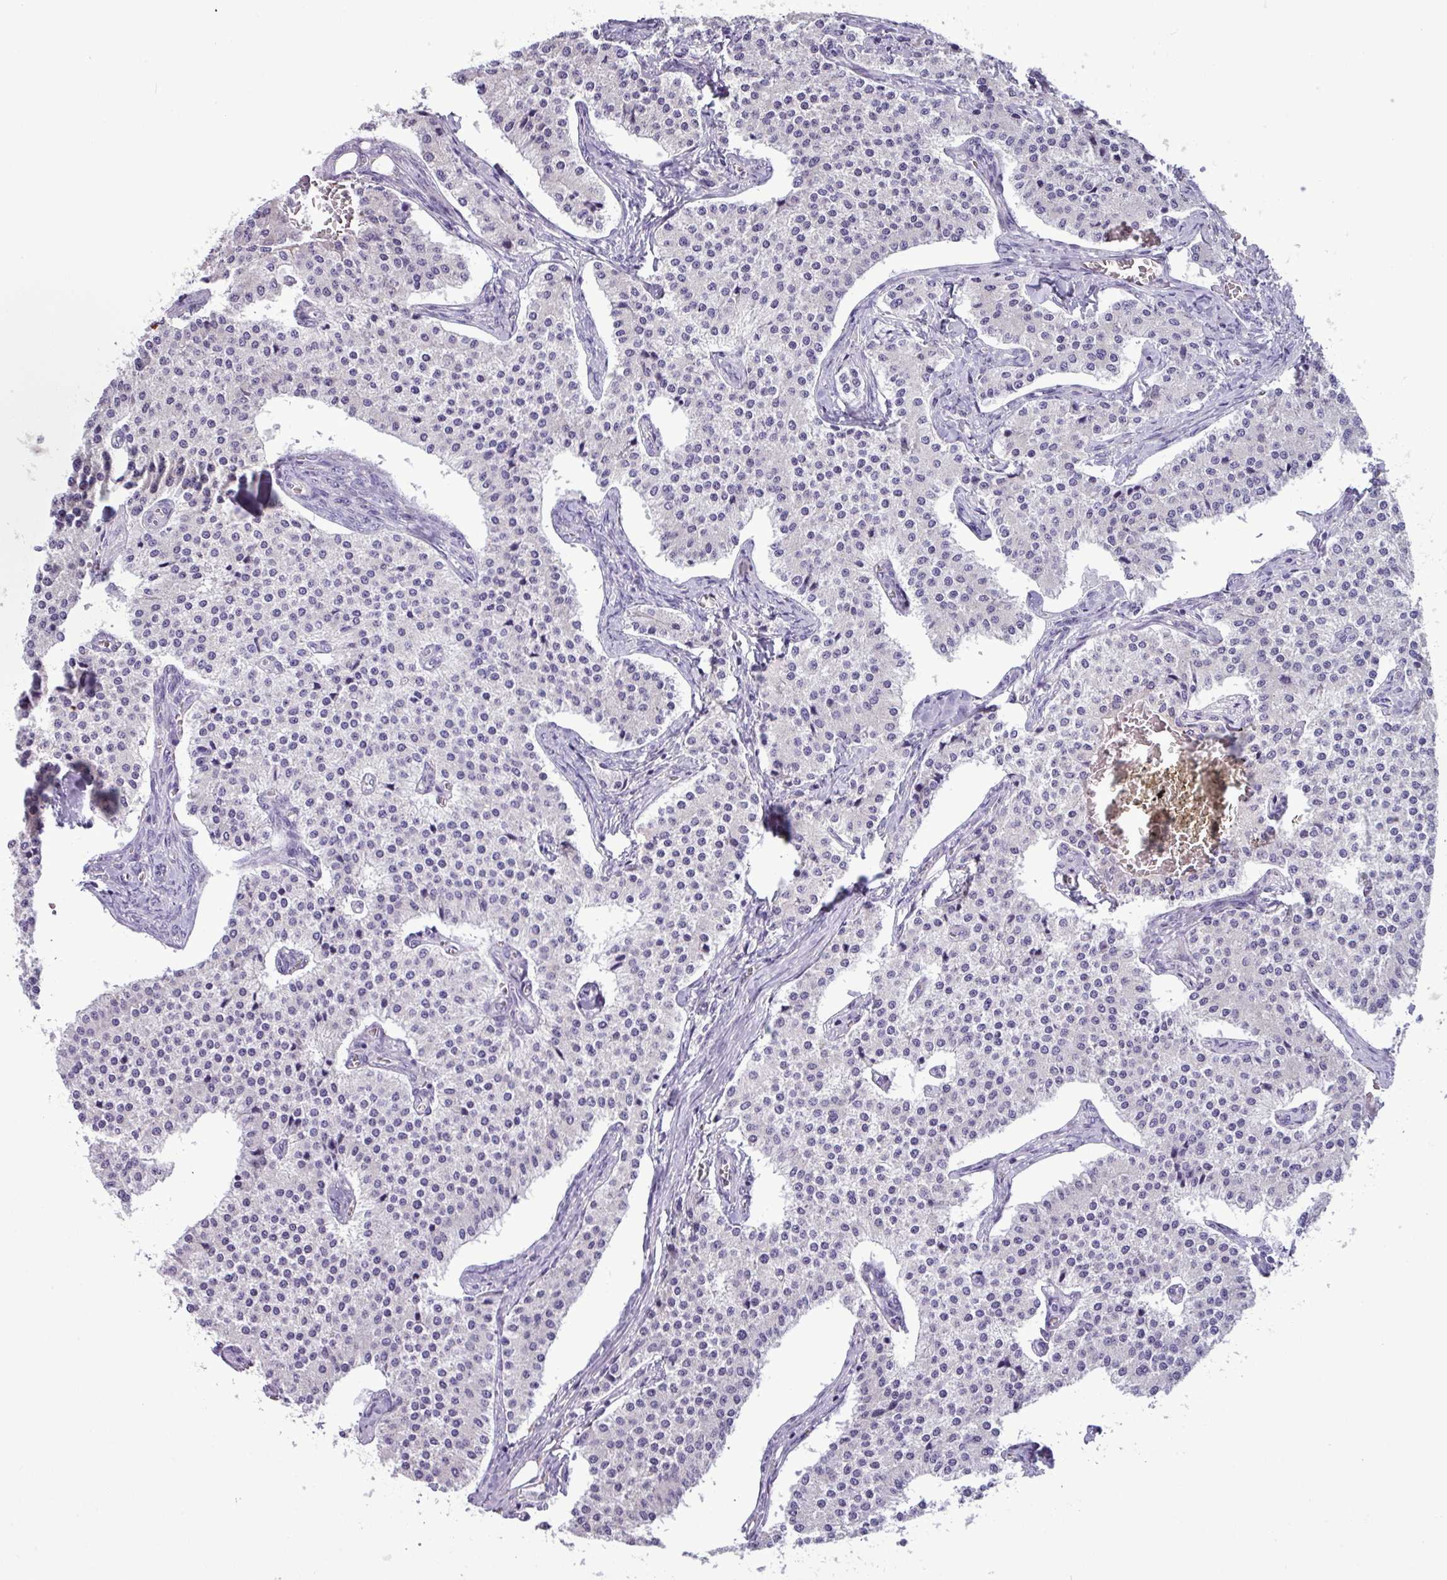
{"staining": {"intensity": "negative", "quantity": "none", "location": "none"}, "tissue": "carcinoid", "cell_type": "Tumor cells", "image_type": "cancer", "snomed": [{"axis": "morphology", "description": "Carcinoid, malignant, NOS"}, {"axis": "topography", "description": "Colon"}], "caption": "Tumor cells show no significant protein expression in malignant carcinoid. (Brightfield microscopy of DAB (3,3'-diaminobenzidine) immunohistochemistry (IHC) at high magnification).", "gene": "ZNF667", "patient": {"sex": "female", "age": 52}}